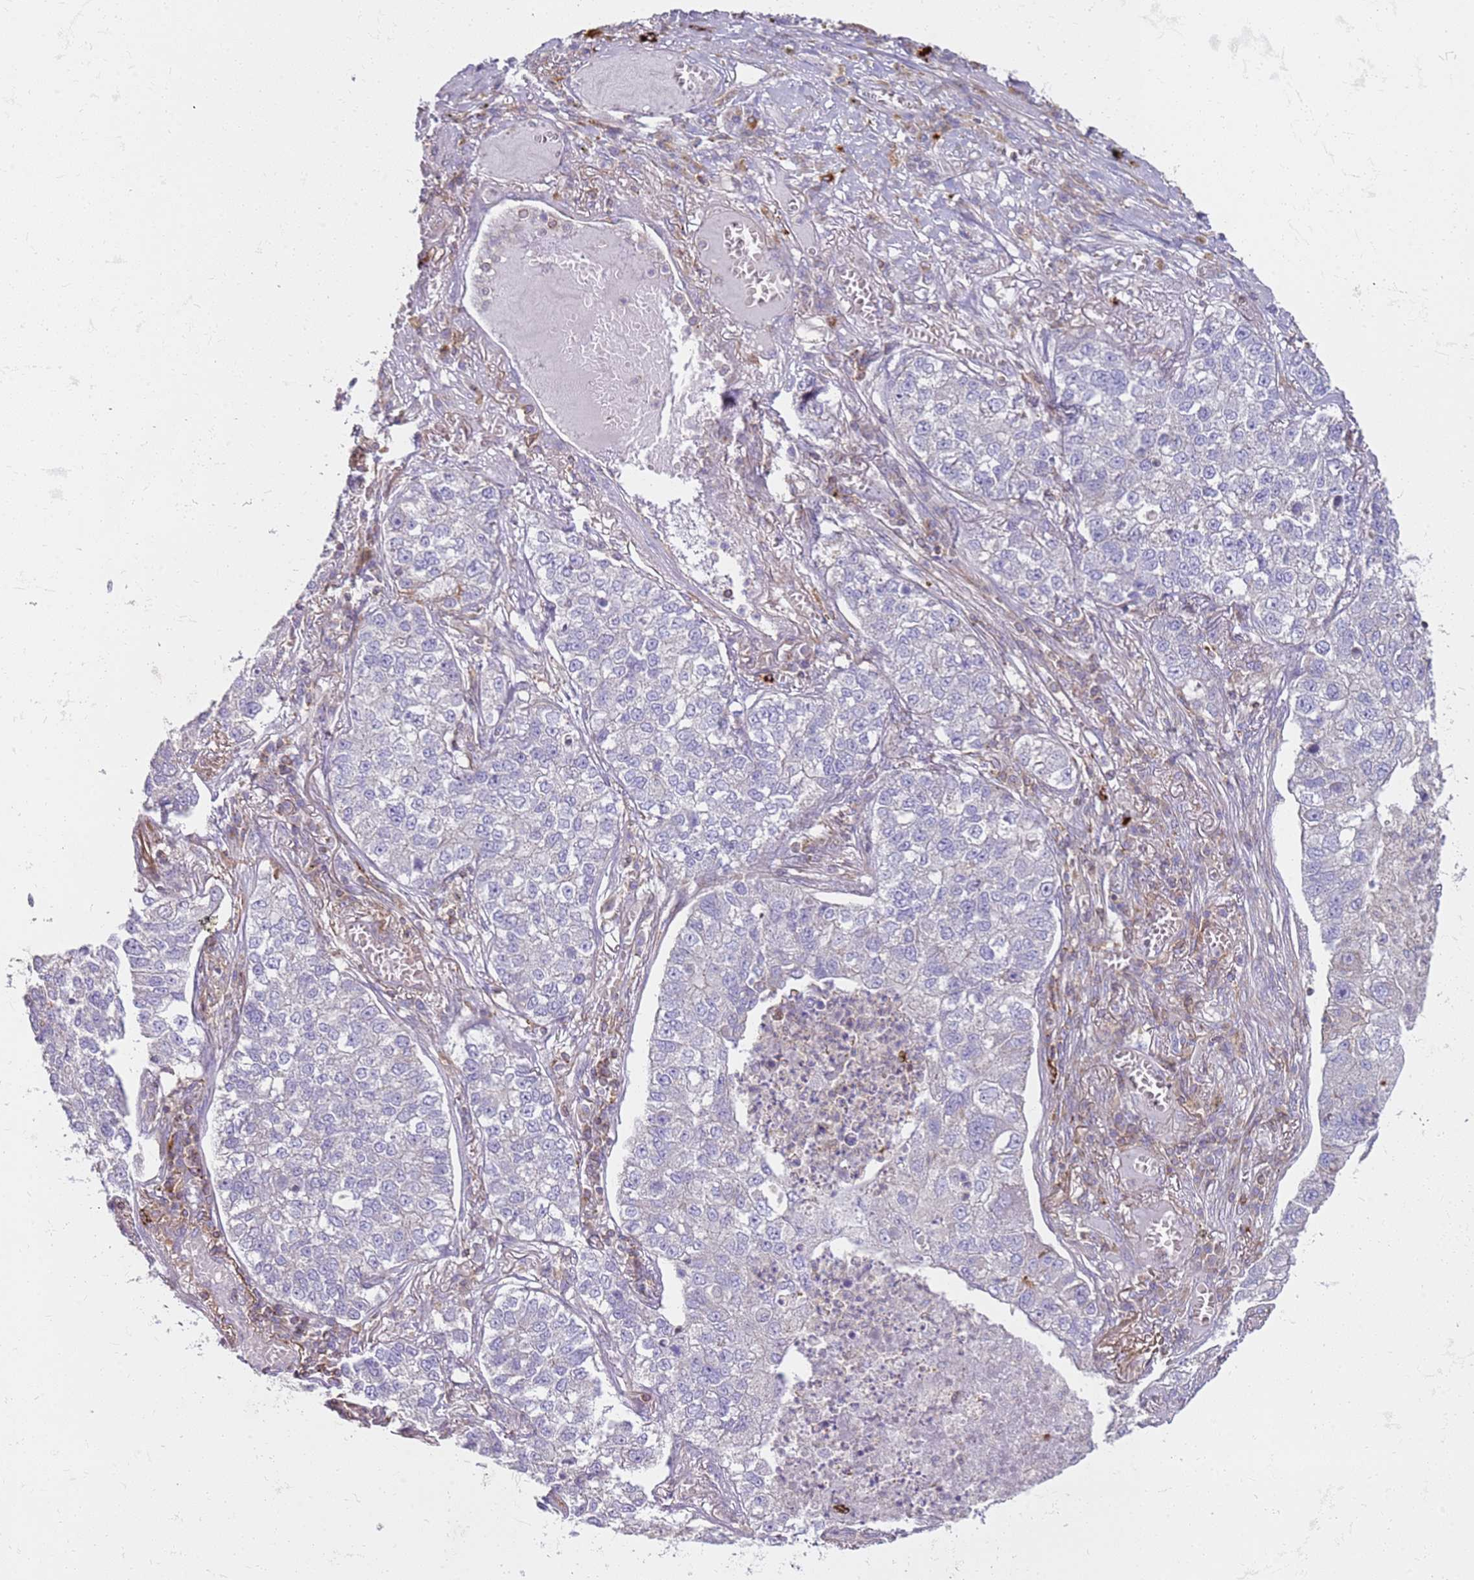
{"staining": {"intensity": "negative", "quantity": "none", "location": "none"}, "tissue": "lung cancer", "cell_type": "Tumor cells", "image_type": "cancer", "snomed": [{"axis": "morphology", "description": "Adenocarcinoma, NOS"}, {"axis": "topography", "description": "Lung"}], "caption": "IHC micrograph of adenocarcinoma (lung) stained for a protein (brown), which displays no staining in tumor cells. (DAB immunohistochemistry, high magnification).", "gene": "FPR1", "patient": {"sex": "male", "age": 49}}